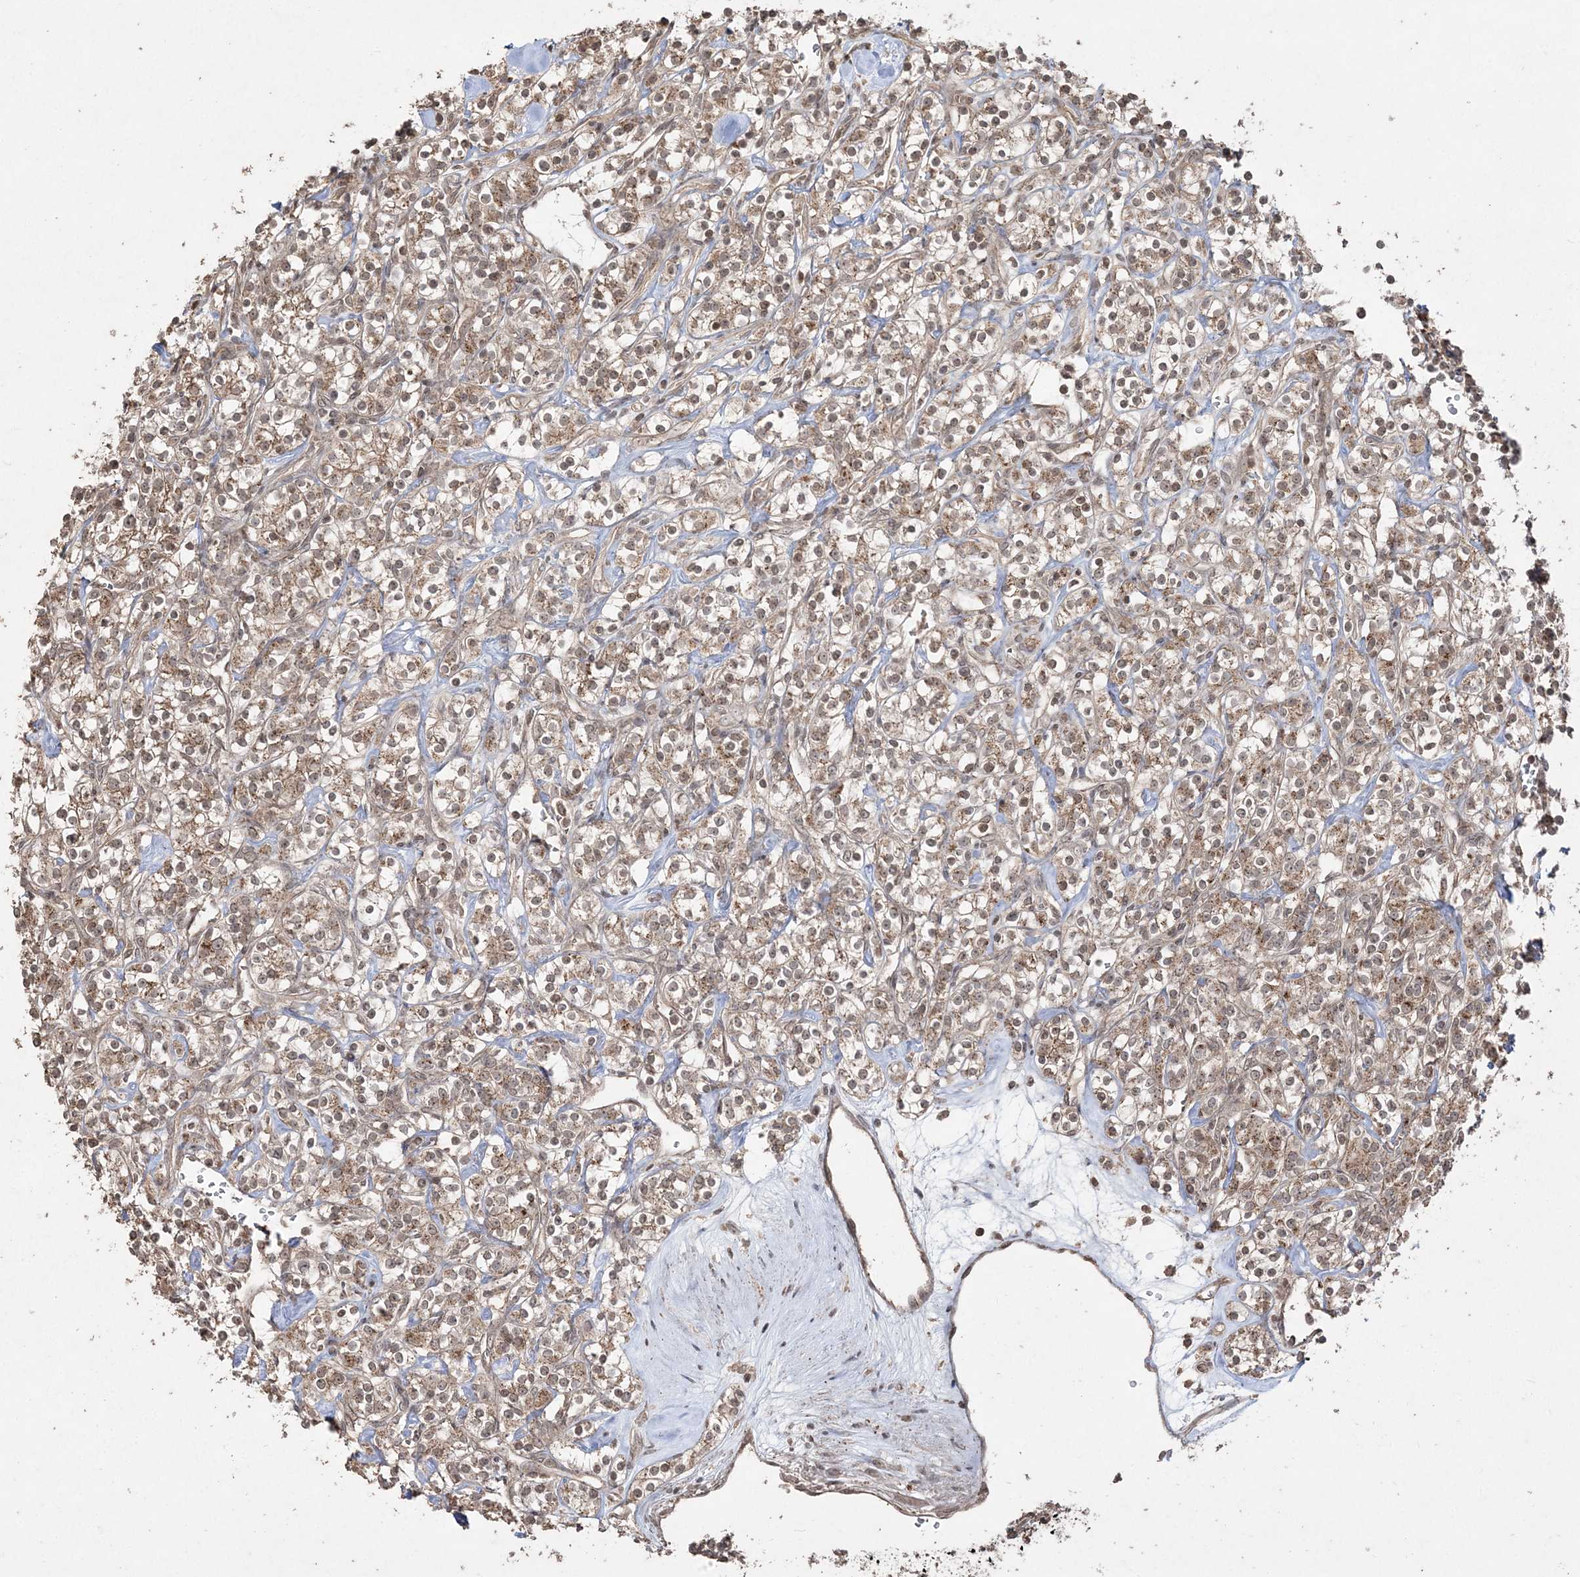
{"staining": {"intensity": "moderate", "quantity": ">75%", "location": "cytoplasmic/membranous,nuclear"}, "tissue": "renal cancer", "cell_type": "Tumor cells", "image_type": "cancer", "snomed": [{"axis": "morphology", "description": "Adenocarcinoma, NOS"}, {"axis": "topography", "description": "Kidney"}], "caption": "Immunohistochemical staining of adenocarcinoma (renal) reveals moderate cytoplasmic/membranous and nuclear protein staining in about >75% of tumor cells. The staining is performed using DAB brown chromogen to label protein expression. The nuclei are counter-stained blue using hematoxylin.", "gene": "EHHADH", "patient": {"sex": "male", "age": 77}}